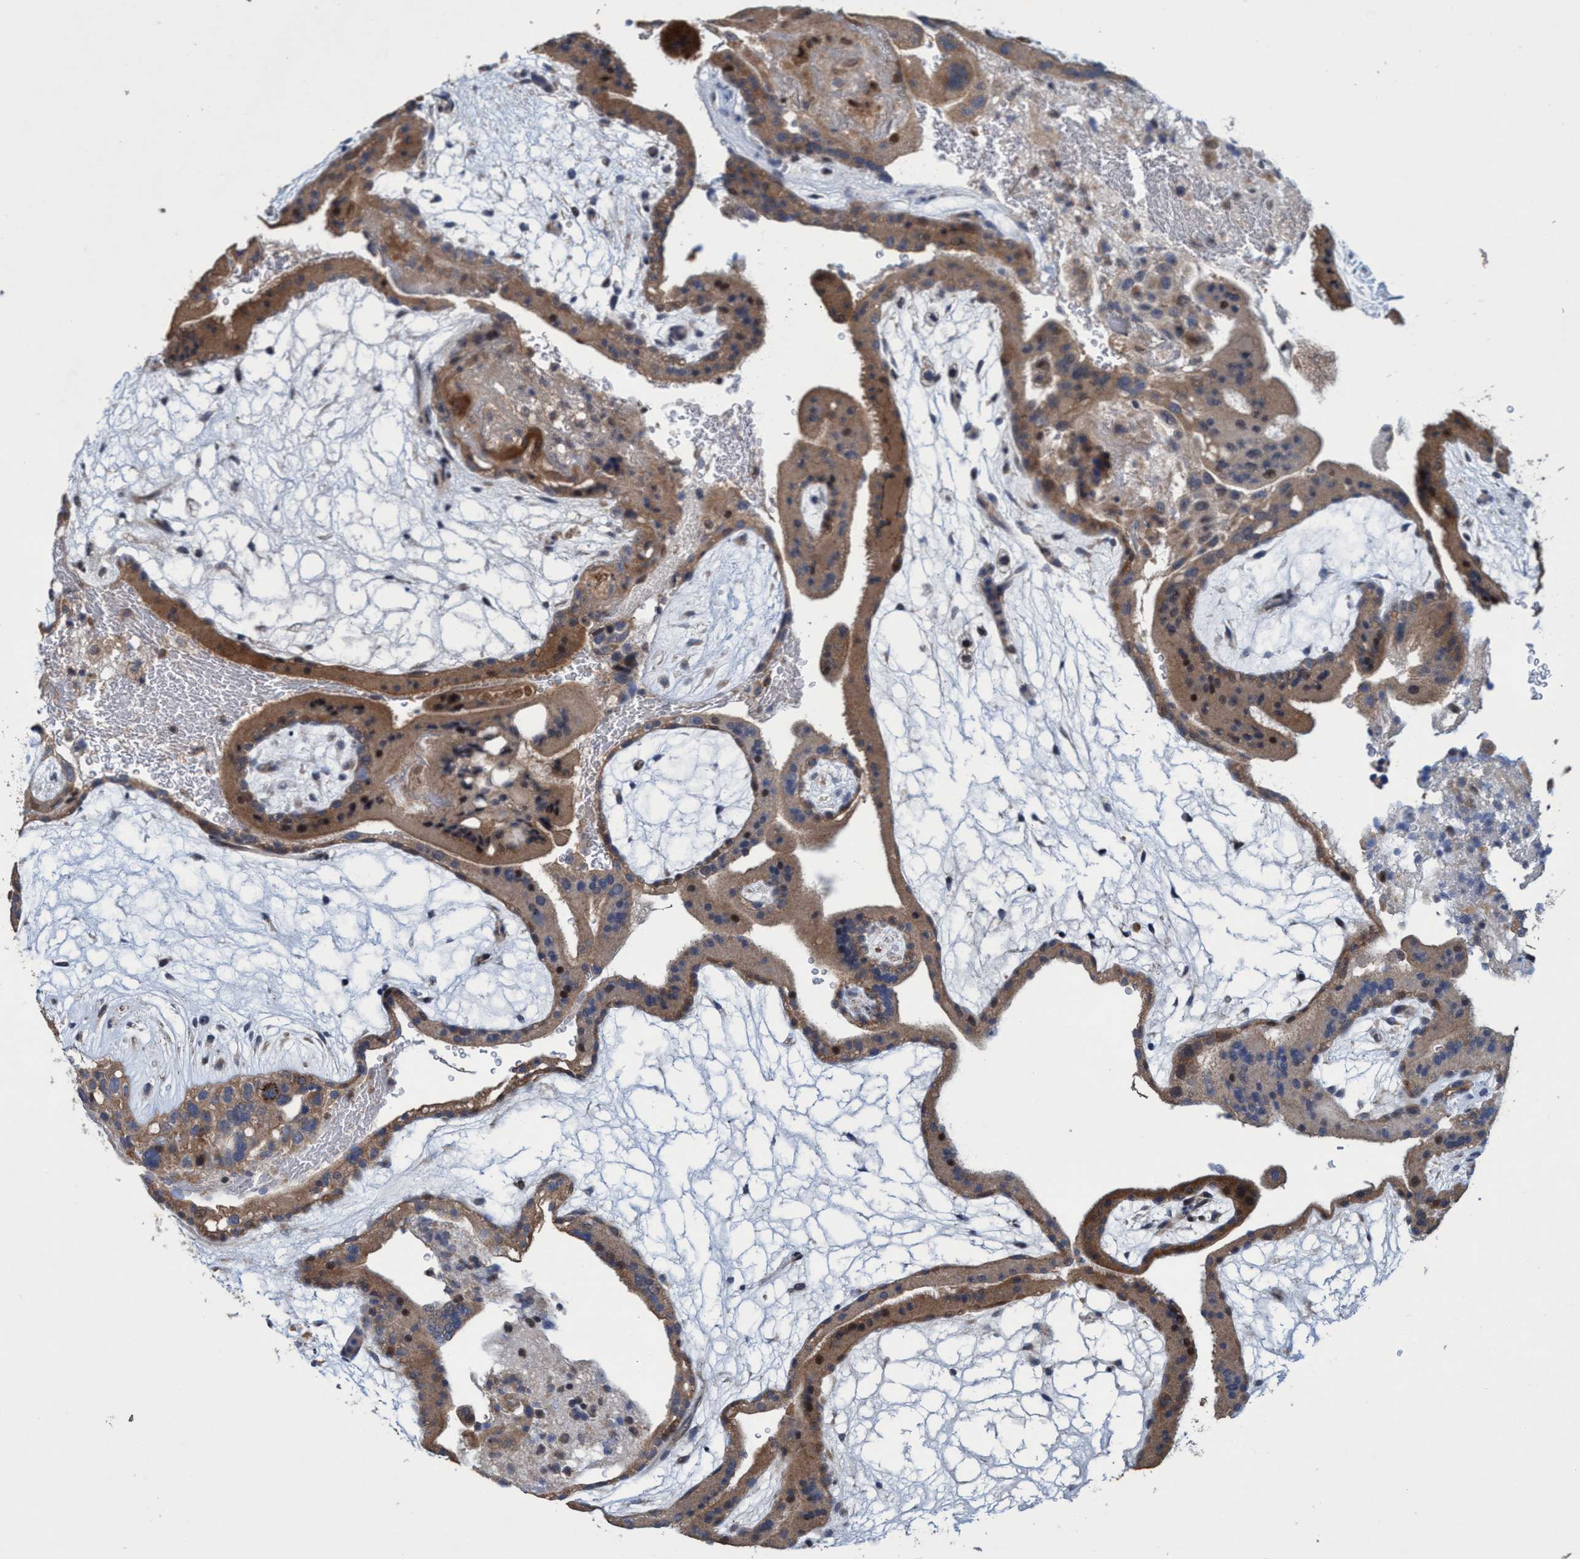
{"staining": {"intensity": "moderate", "quantity": ">75%", "location": "cytoplasmic/membranous"}, "tissue": "placenta", "cell_type": "Decidual cells", "image_type": "normal", "snomed": [{"axis": "morphology", "description": "Normal tissue, NOS"}, {"axis": "topography", "description": "Placenta"}], "caption": "This histopathology image shows immunohistochemistry (IHC) staining of unremarkable placenta, with medium moderate cytoplasmic/membranous staining in approximately >75% of decidual cells.", "gene": "ZNF677", "patient": {"sex": "female", "age": 19}}